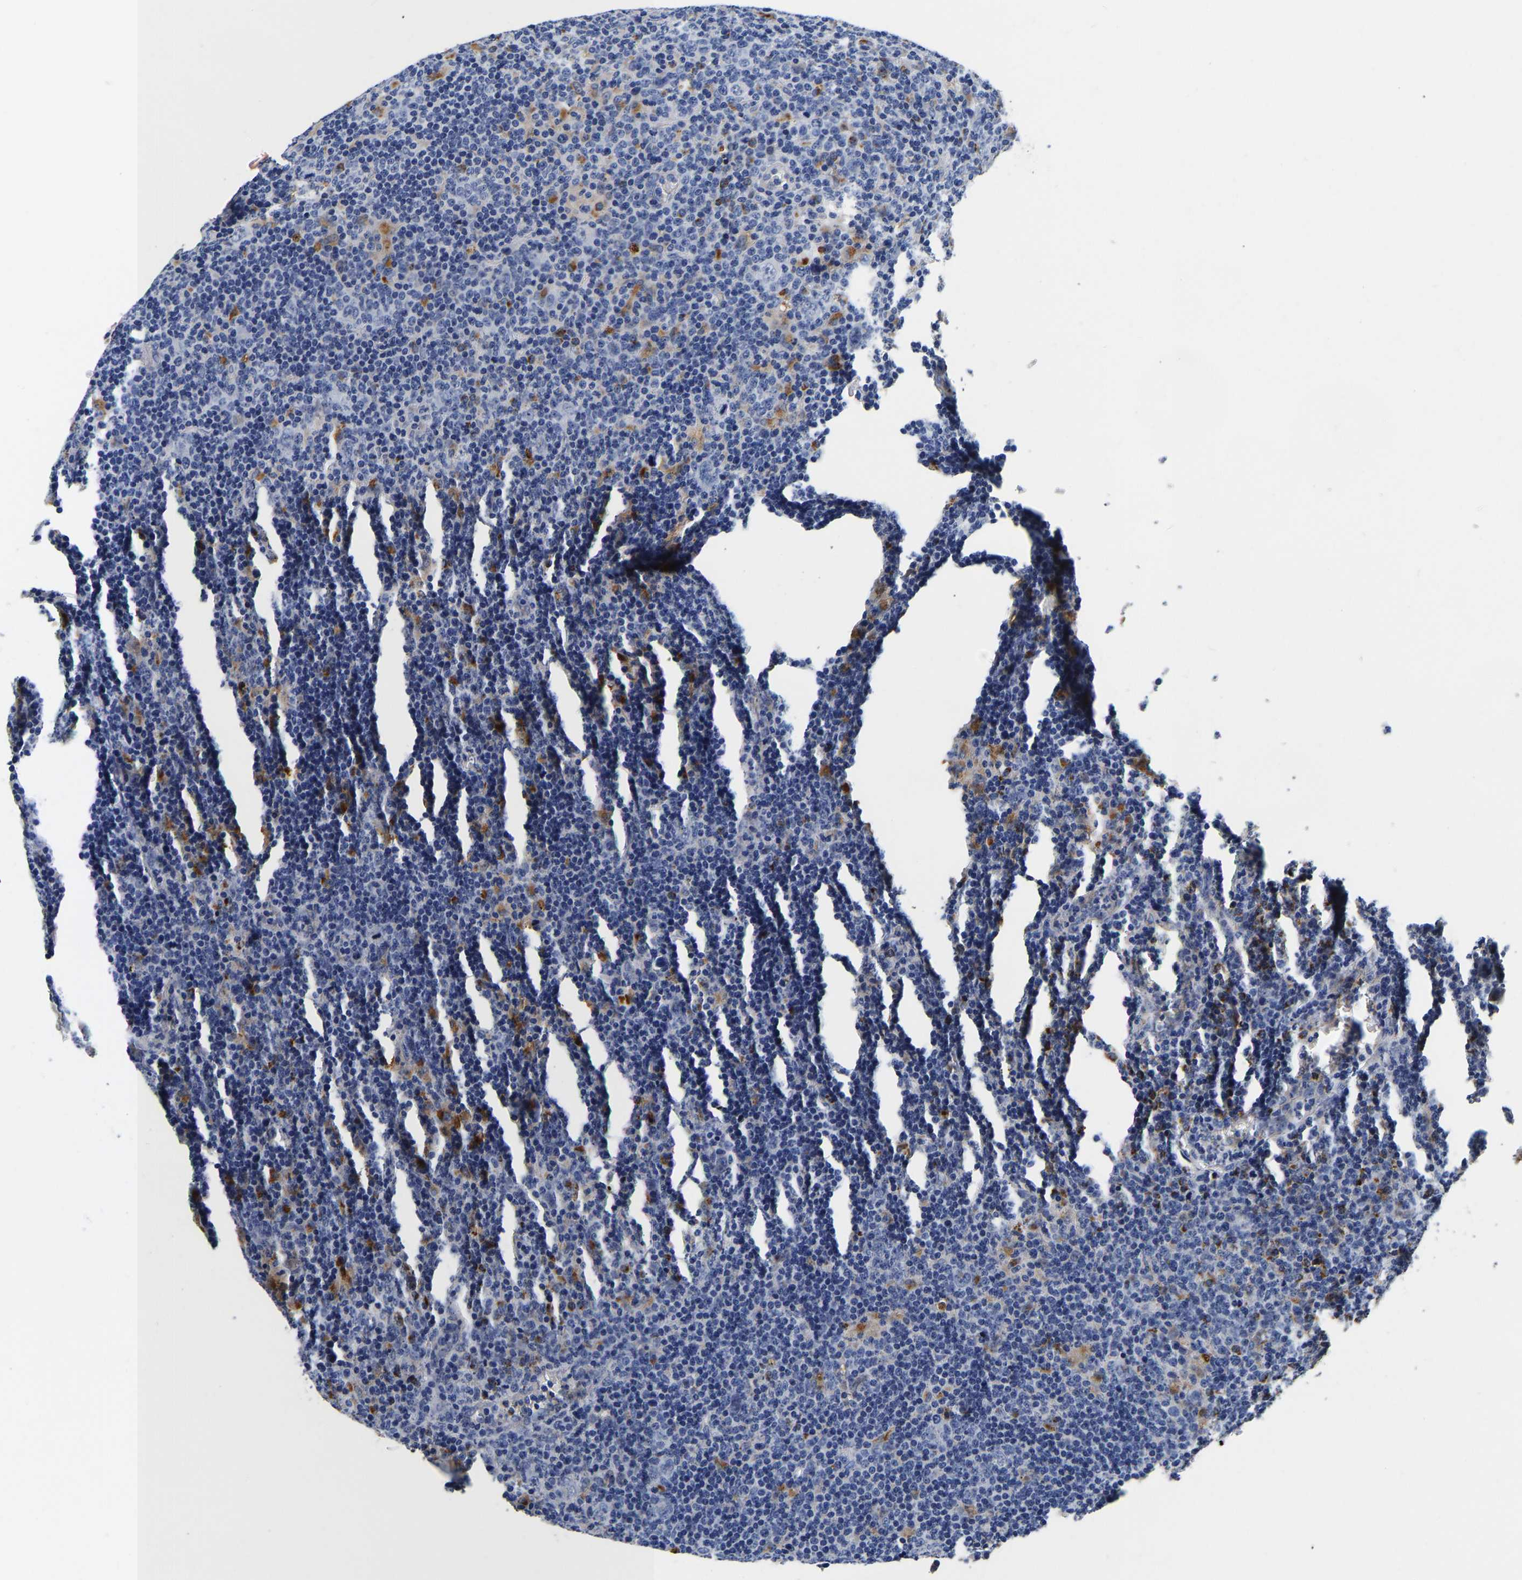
{"staining": {"intensity": "negative", "quantity": "none", "location": "none"}, "tissue": "lymphoma", "cell_type": "Tumor cells", "image_type": "cancer", "snomed": [{"axis": "morphology", "description": "Hodgkin's disease, NOS"}, {"axis": "topography", "description": "Lymph node"}], "caption": "Immunohistochemical staining of human Hodgkin's disease demonstrates no significant positivity in tumor cells.", "gene": "GRN", "patient": {"sex": "female", "age": 57}}